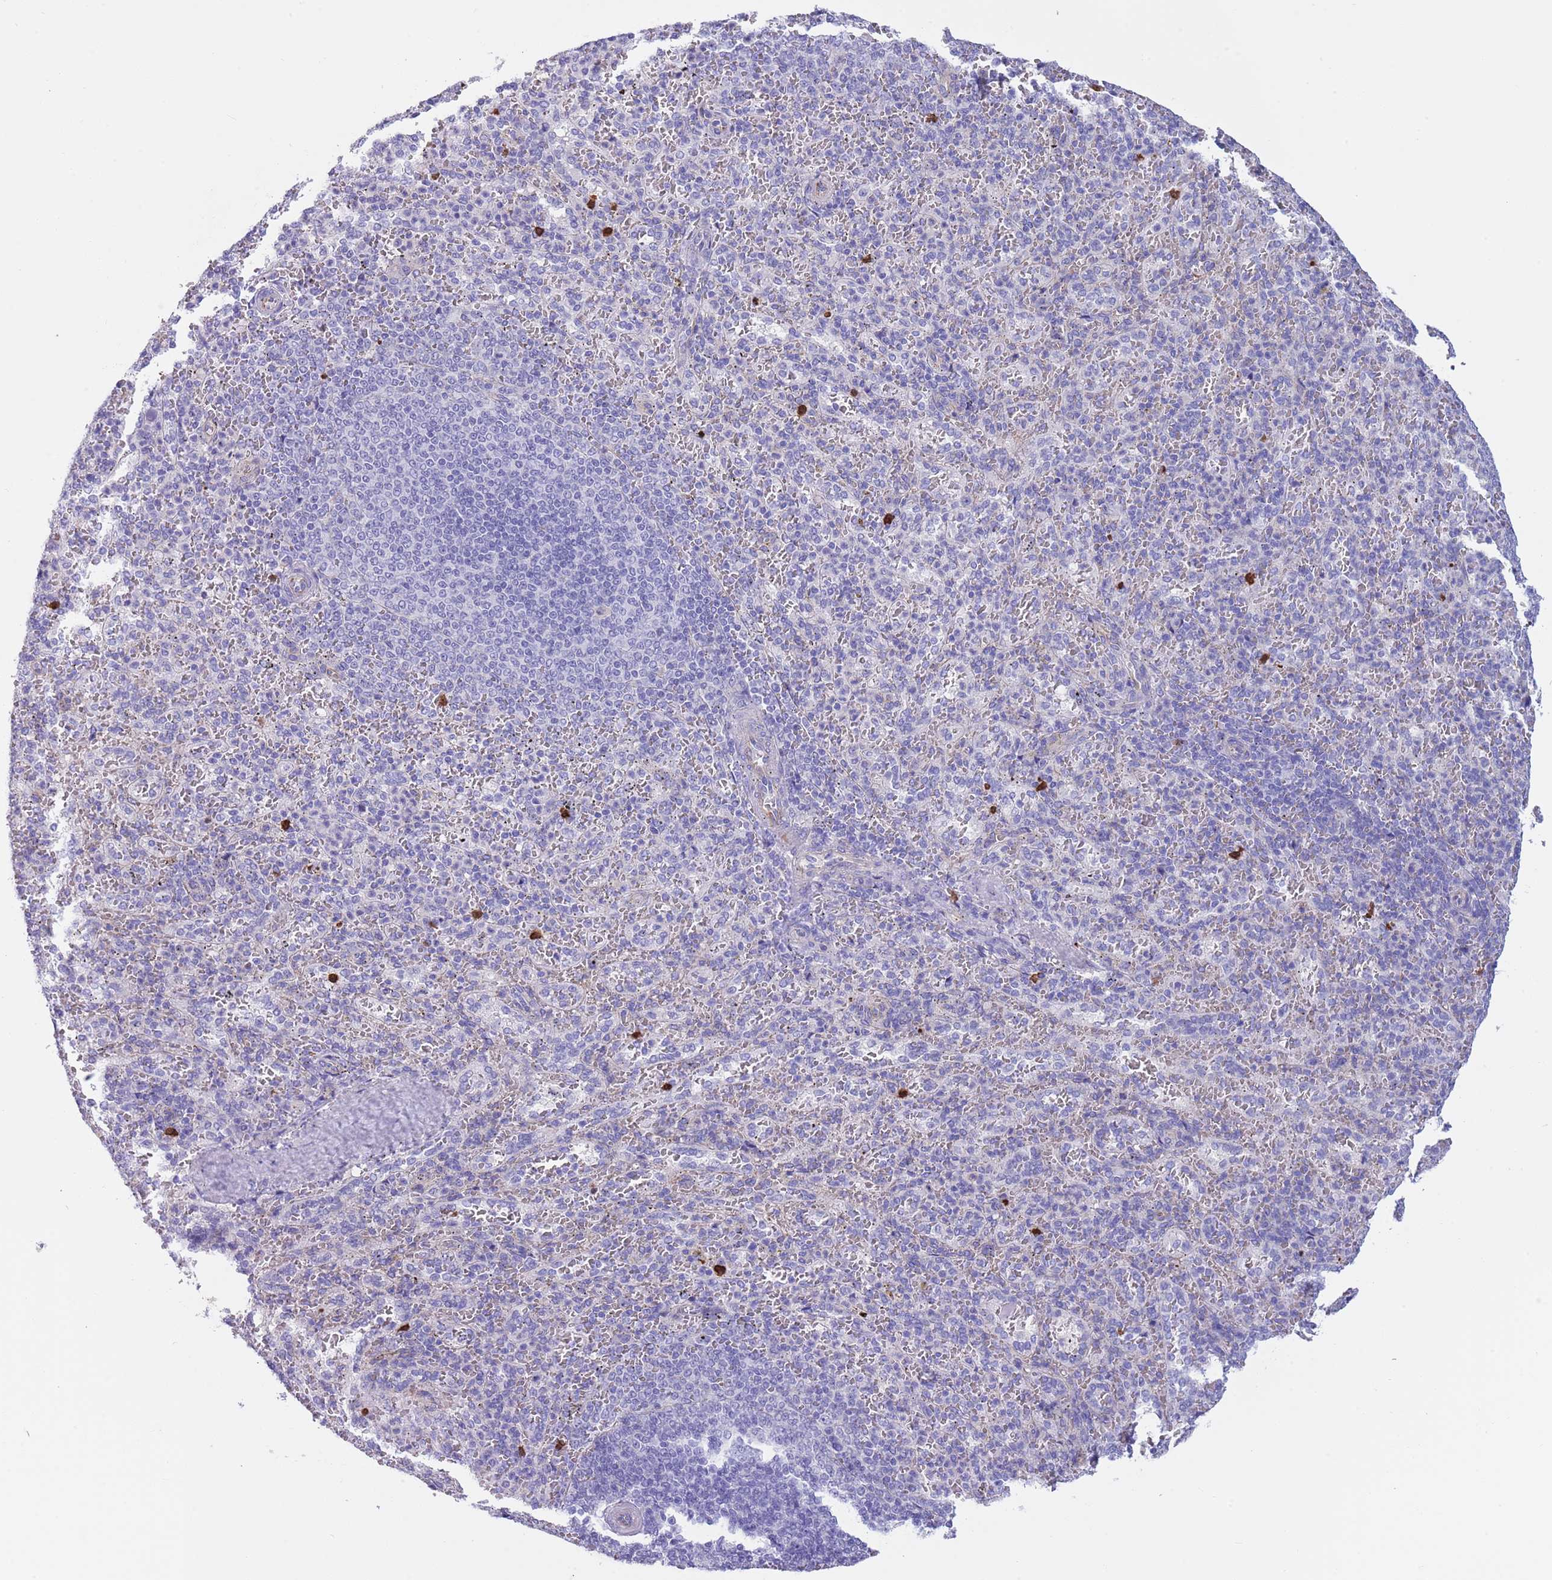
{"staining": {"intensity": "strong", "quantity": "<25%", "location": "cytoplasmic/membranous"}, "tissue": "spleen", "cell_type": "Cells in red pulp", "image_type": "normal", "snomed": [{"axis": "morphology", "description": "Normal tissue, NOS"}, {"axis": "topography", "description": "Spleen"}], "caption": "IHC (DAB) staining of unremarkable human spleen shows strong cytoplasmic/membranous protein positivity in approximately <25% of cells in red pulp. (DAB IHC with brightfield microscopy, high magnification).", "gene": "TSGA13", "patient": {"sex": "female", "age": 21}}